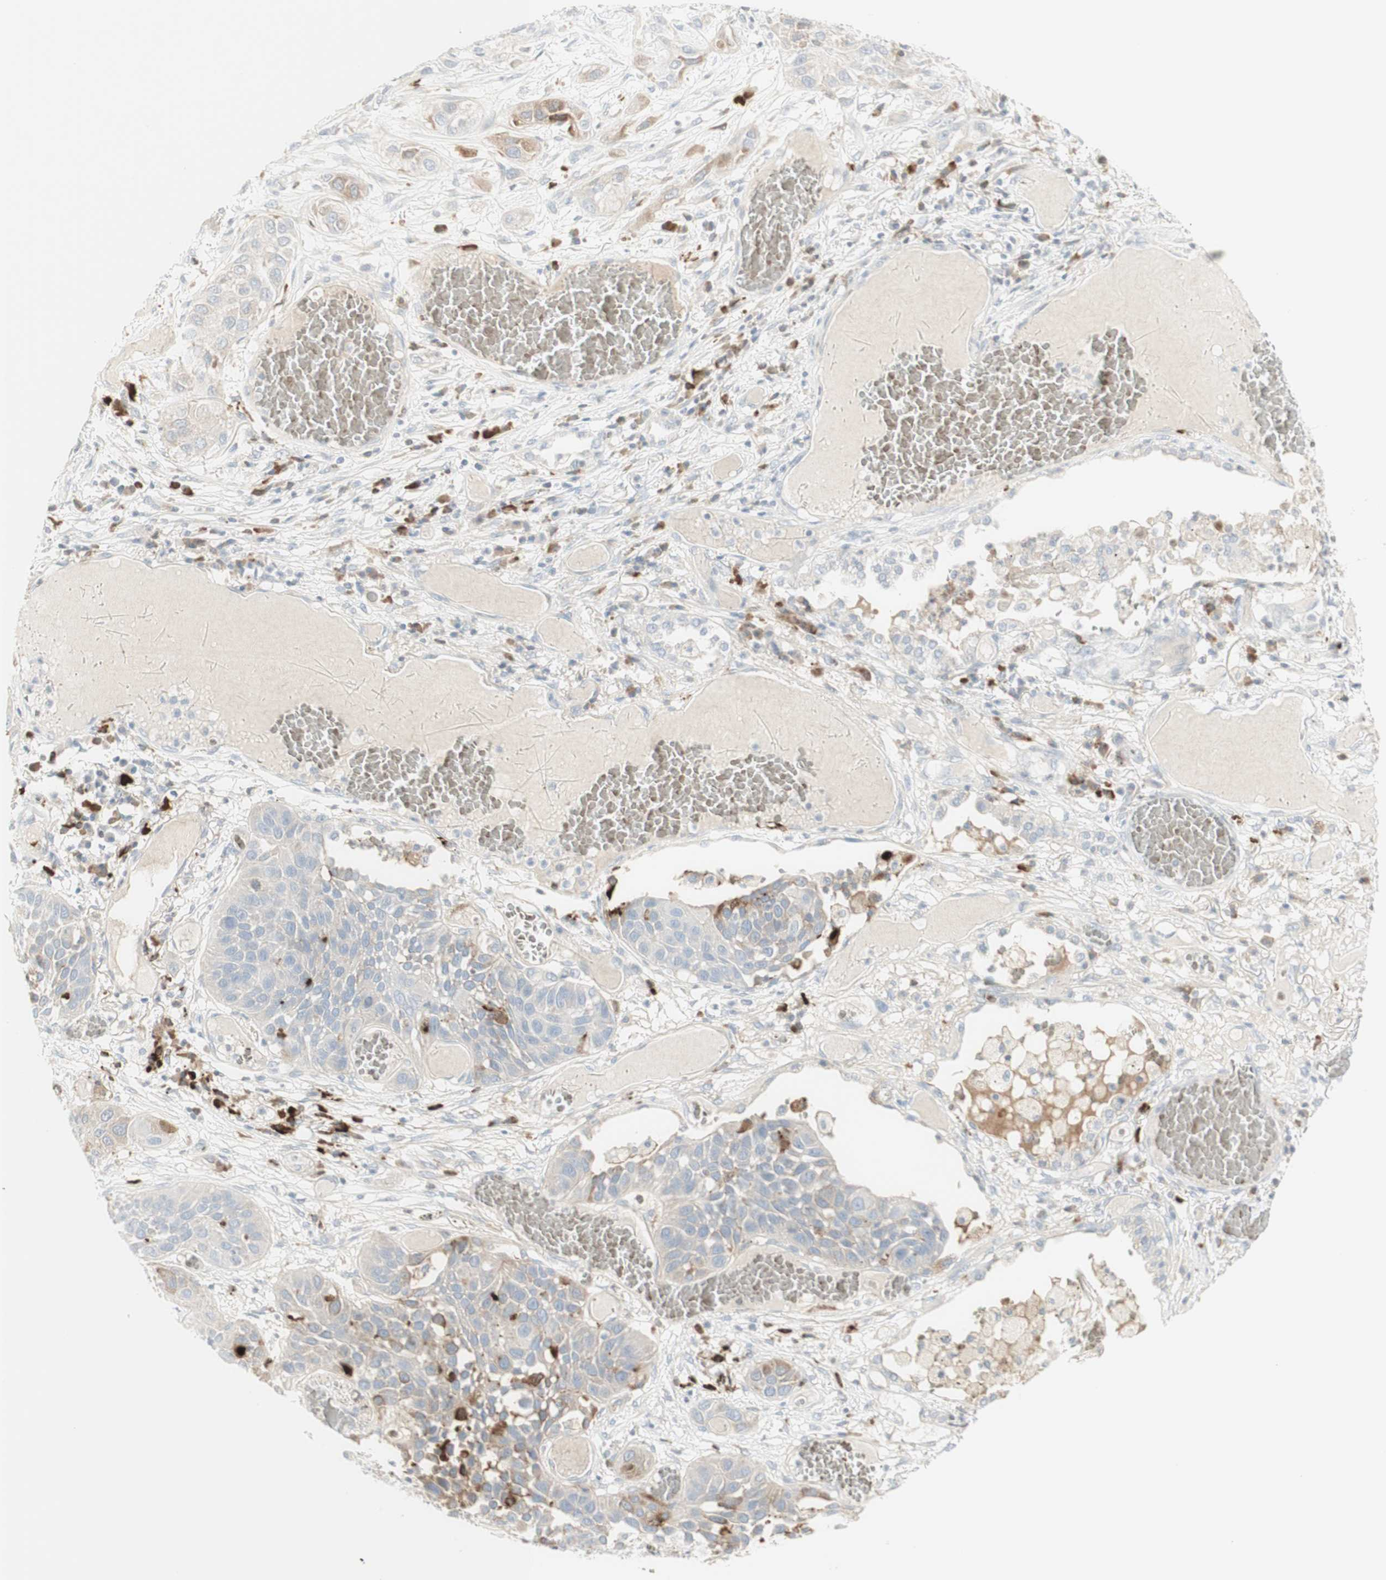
{"staining": {"intensity": "moderate", "quantity": "<25%", "location": "cytoplasmic/membranous"}, "tissue": "lung cancer", "cell_type": "Tumor cells", "image_type": "cancer", "snomed": [{"axis": "morphology", "description": "Squamous cell carcinoma, NOS"}, {"axis": "topography", "description": "Lung"}], "caption": "This is a histology image of IHC staining of lung cancer, which shows moderate positivity in the cytoplasmic/membranous of tumor cells.", "gene": "MDK", "patient": {"sex": "male", "age": 71}}